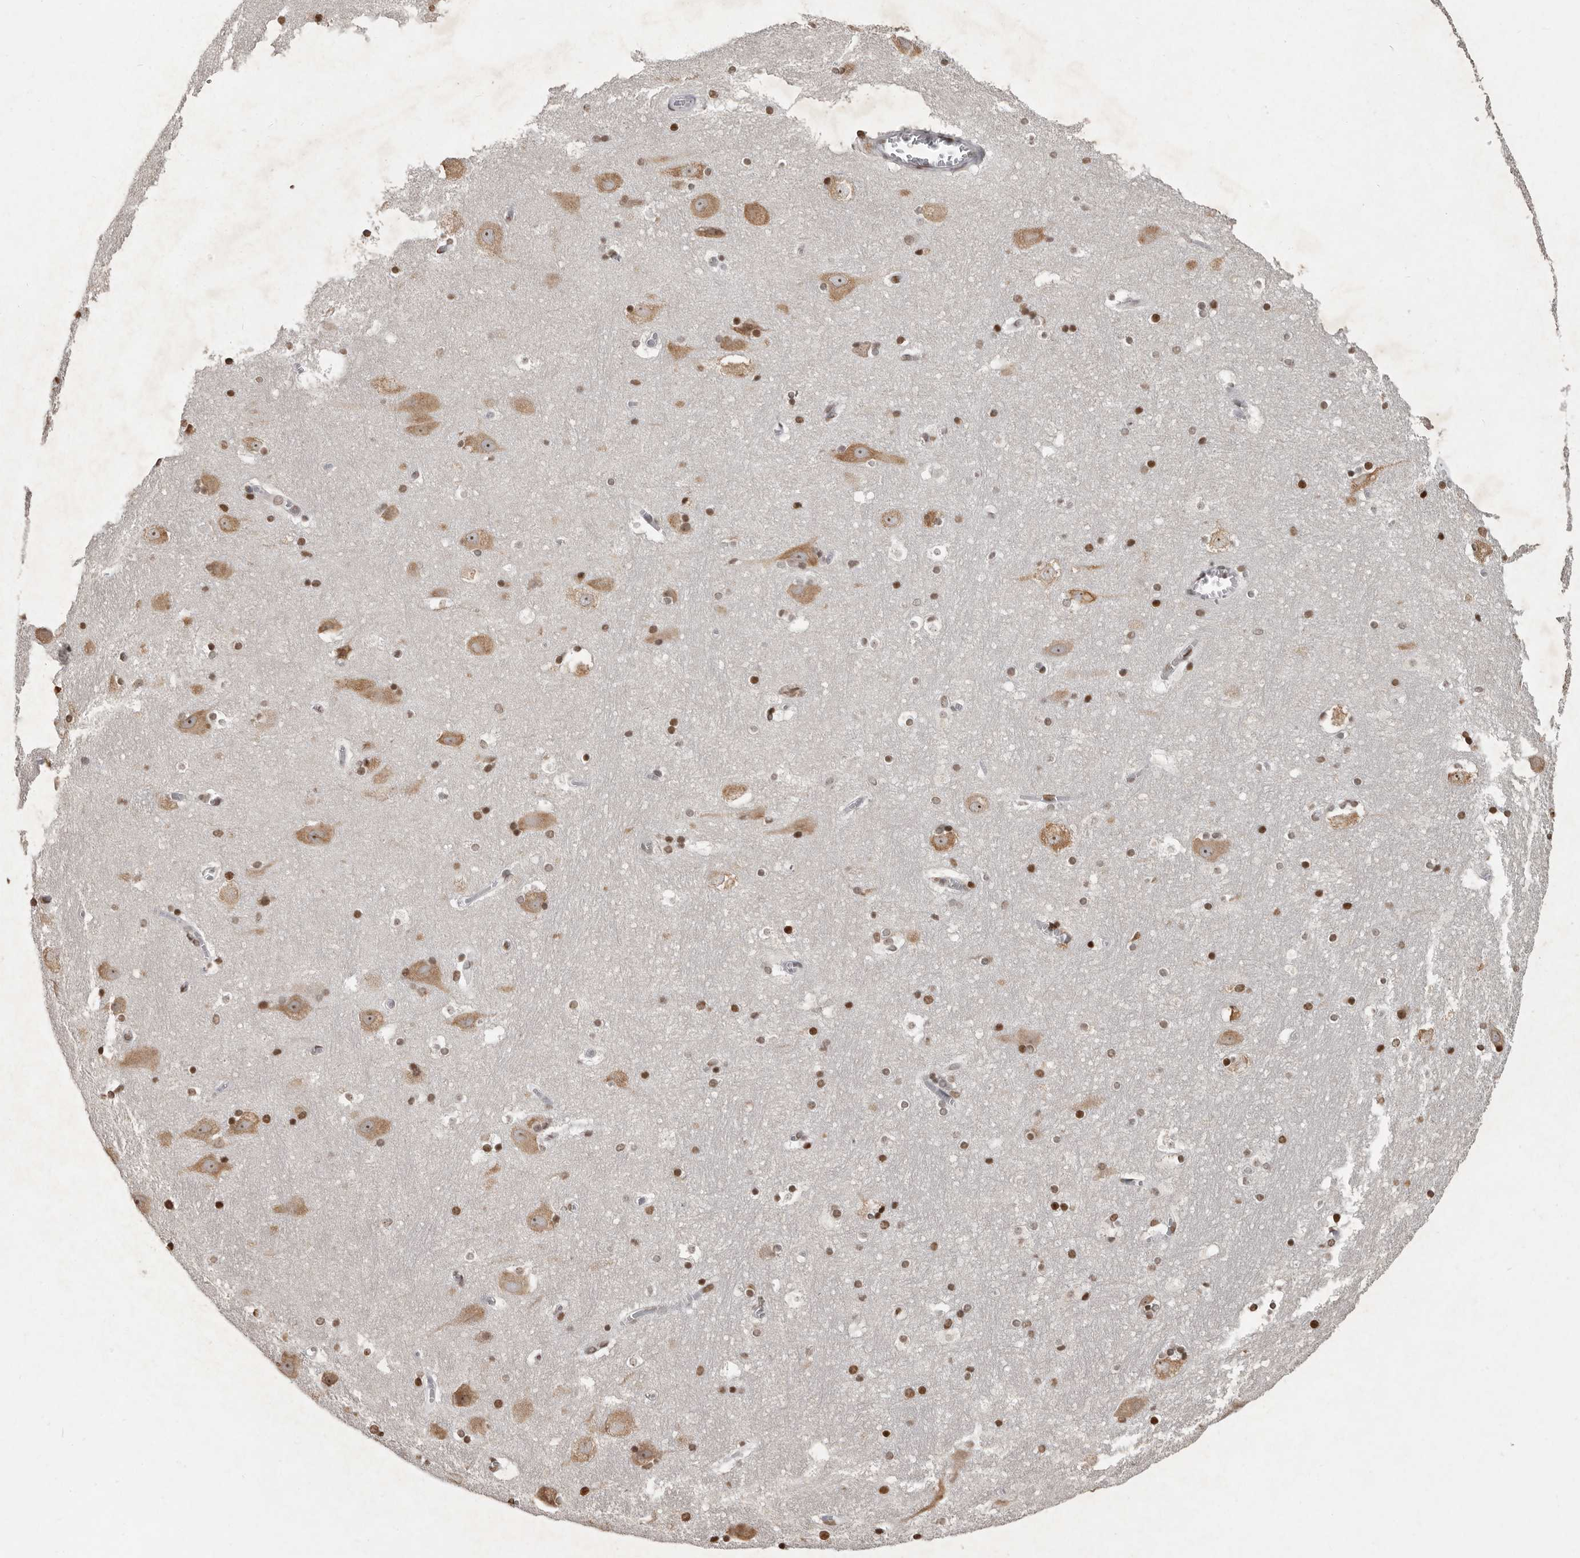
{"staining": {"intensity": "strong", "quantity": "25%-75%", "location": "nuclear"}, "tissue": "hippocampus", "cell_type": "Glial cells", "image_type": "normal", "snomed": [{"axis": "morphology", "description": "Normal tissue, NOS"}, {"axis": "topography", "description": "Hippocampus"}], "caption": "IHC image of benign hippocampus: hippocampus stained using IHC displays high levels of strong protein expression localized specifically in the nuclear of glial cells, appearing as a nuclear brown color.", "gene": "WDR45", "patient": {"sex": "male", "age": 45}}